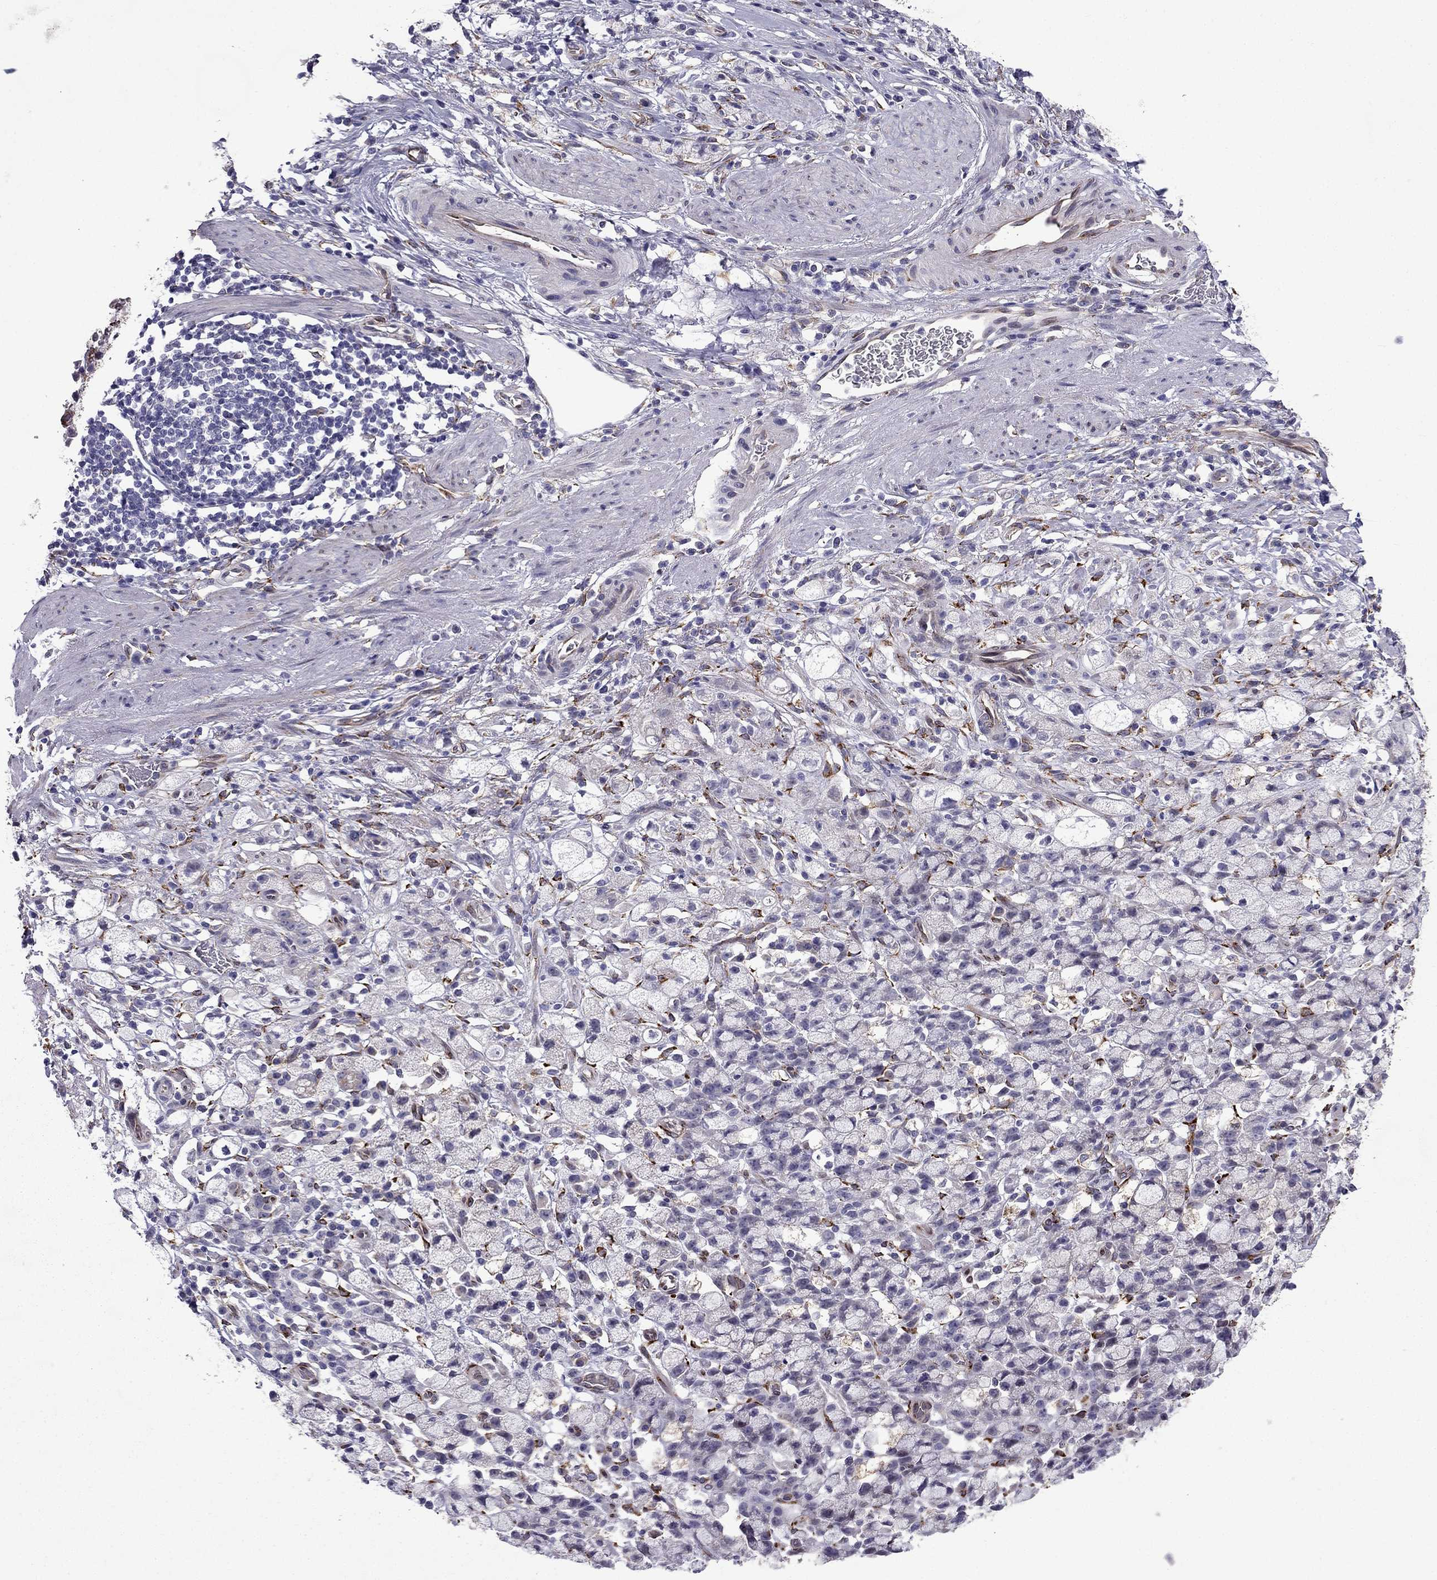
{"staining": {"intensity": "negative", "quantity": "none", "location": "none"}, "tissue": "stomach cancer", "cell_type": "Tumor cells", "image_type": "cancer", "snomed": [{"axis": "morphology", "description": "Adenocarcinoma, NOS"}, {"axis": "topography", "description": "Stomach"}], "caption": "Immunohistochemistry photomicrograph of human adenocarcinoma (stomach) stained for a protein (brown), which shows no positivity in tumor cells. (DAB (3,3'-diaminobenzidine) immunohistochemistry, high magnification).", "gene": "IKBIP", "patient": {"sex": "male", "age": 58}}